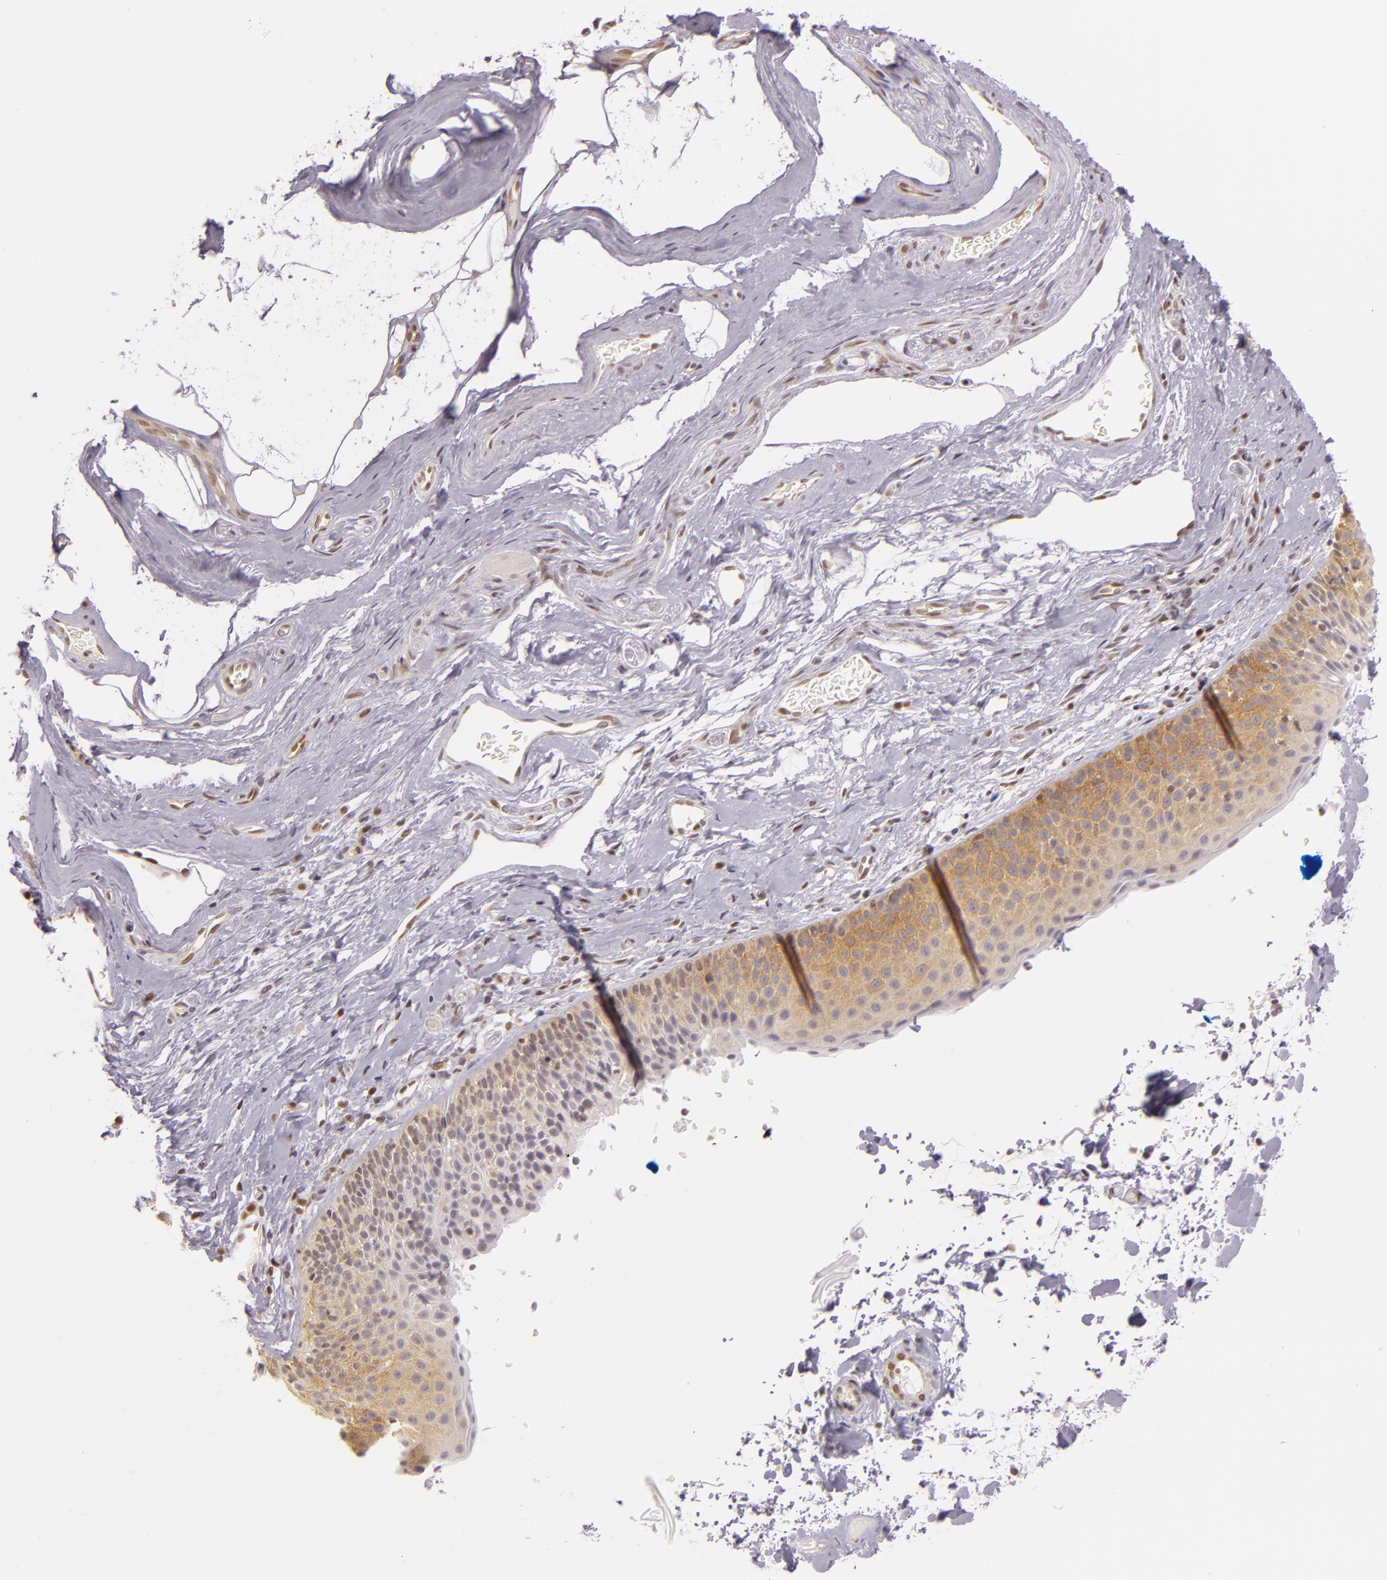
{"staining": {"intensity": "moderate", "quantity": "25%-75%", "location": "cytoplasmic/membranous"}, "tissue": "nasopharynx", "cell_type": "Respiratory epithelial cells", "image_type": "normal", "snomed": [{"axis": "morphology", "description": "Normal tissue, NOS"}, {"axis": "morphology", "description": "Inflammation, NOS"}, {"axis": "morphology", "description": "Malignant melanoma, Metastatic site"}, {"axis": "topography", "description": "Nasopharynx"}], "caption": "Moderate cytoplasmic/membranous protein positivity is appreciated in approximately 25%-75% of respiratory epithelial cells in nasopharynx.", "gene": "ENSG00000290315", "patient": {"sex": "female", "age": 55}}